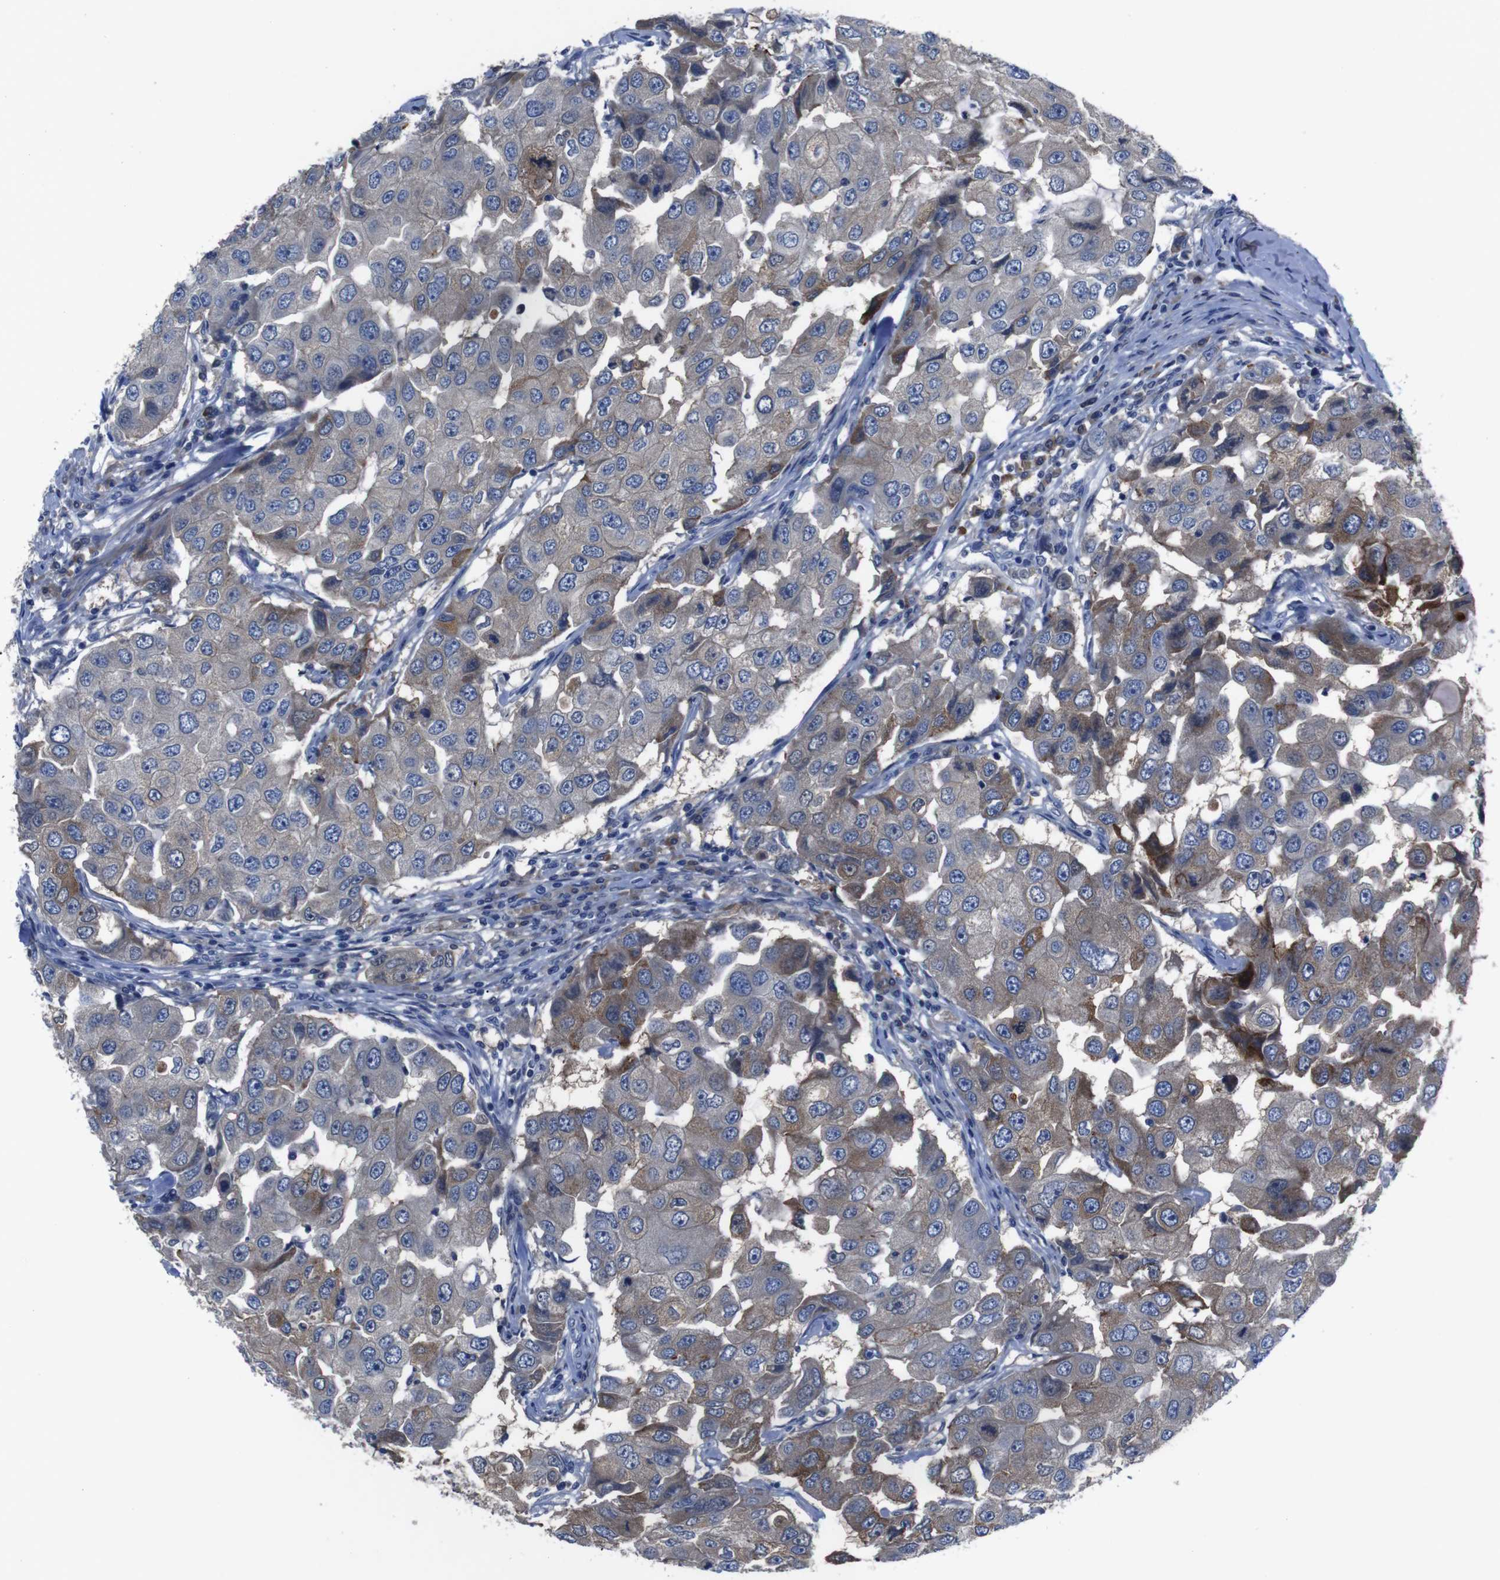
{"staining": {"intensity": "moderate", "quantity": "25%-75%", "location": "cytoplasmic/membranous"}, "tissue": "breast cancer", "cell_type": "Tumor cells", "image_type": "cancer", "snomed": [{"axis": "morphology", "description": "Duct carcinoma"}, {"axis": "topography", "description": "Breast"}], "caption": "Breast infiltrating ductal carcinoma stained for a protein (brown) displays moderate cytoplasmic/membranous positive expression in approximately 25%-75% of tumor cells.", "gene": "SEMA4B", "patient": {"sex": "female", "age": 27}}